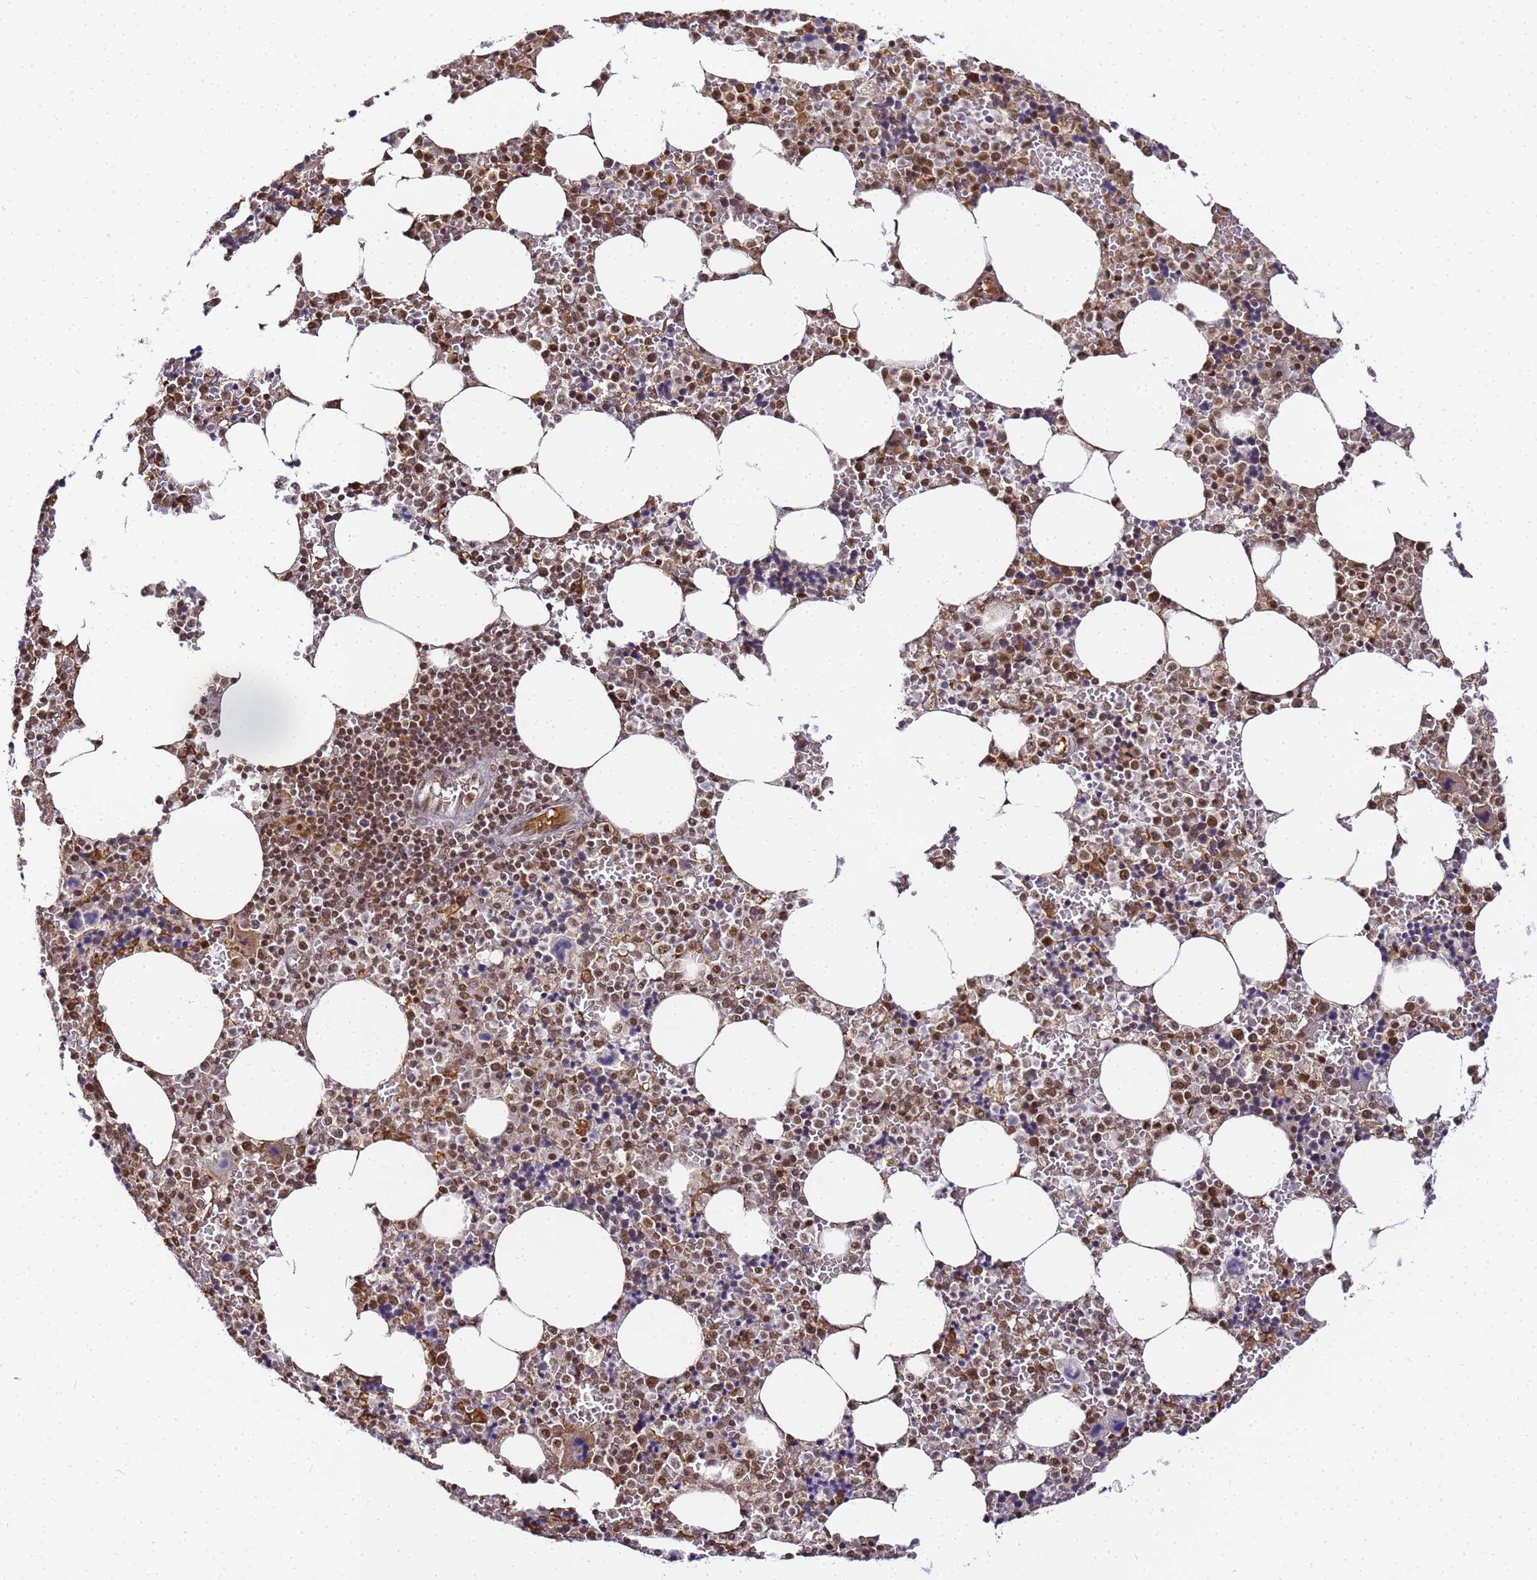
{"staining": {"intensity": "moderate", "quantity": ">75%", "location": "cytoplasmic/membranous,nuclear"}, "tissue": "bone marrow", "cell_type": "Hematopoietic cells", "image_type": "normal", "snomed": [{"axis": "morphology", "description": "Normal tissue, NOS"}, {"axis": "topography", "description": "Bone marrow"}], "caption": "Protein staining displays moderate cytoplasmic/membranous,nuclear staining in approximately >75% of hematopoietic cells in benign bone marrow.", "gene": "RBM12", "patient": {"sex": "male", "age": 70}}